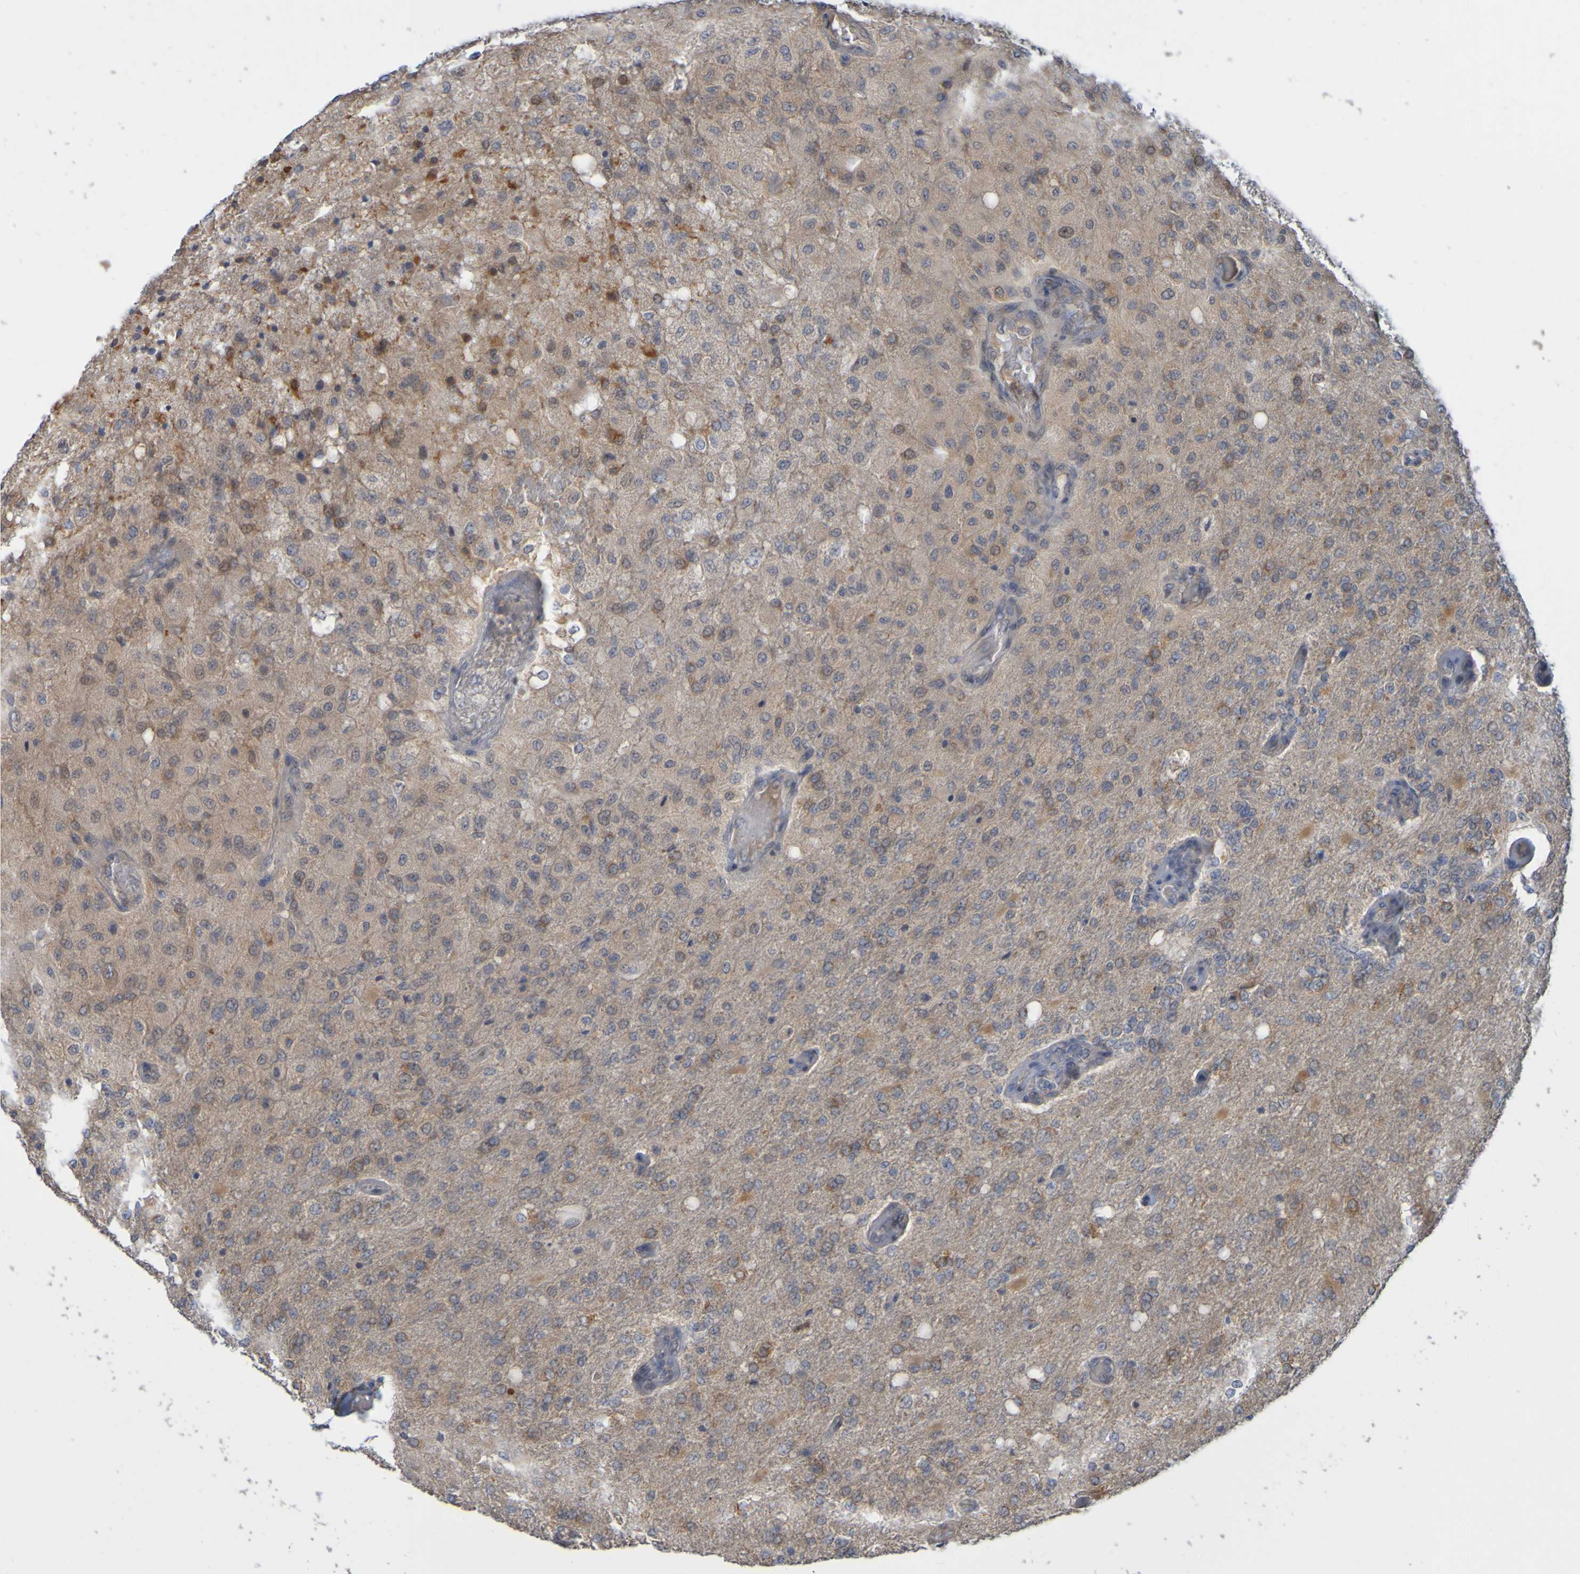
{"staining": {"intensity": "moderate", "quantity": "25%-75%", "location": "cytoplasmic/membranous"}, "tissue": "glioma", "cell_type": "Tumor cells", "image_type": "cancer", "snomed": [{"axis": "morphology", "description": "Normal tissue, NOS"}, {"axis": "morphology", "description": "Glioma, malignant, High grade"}, {"axis": "topography", "description": "Cerebral cortex"}], "caption": "Tumor cells reveal medium levels of moderate cytoplasmic/membranous positivity in approximately 25%-75% of cells in glioma.", "gene": "NAV2", "patient": {"sex": "male", "age": 77}}